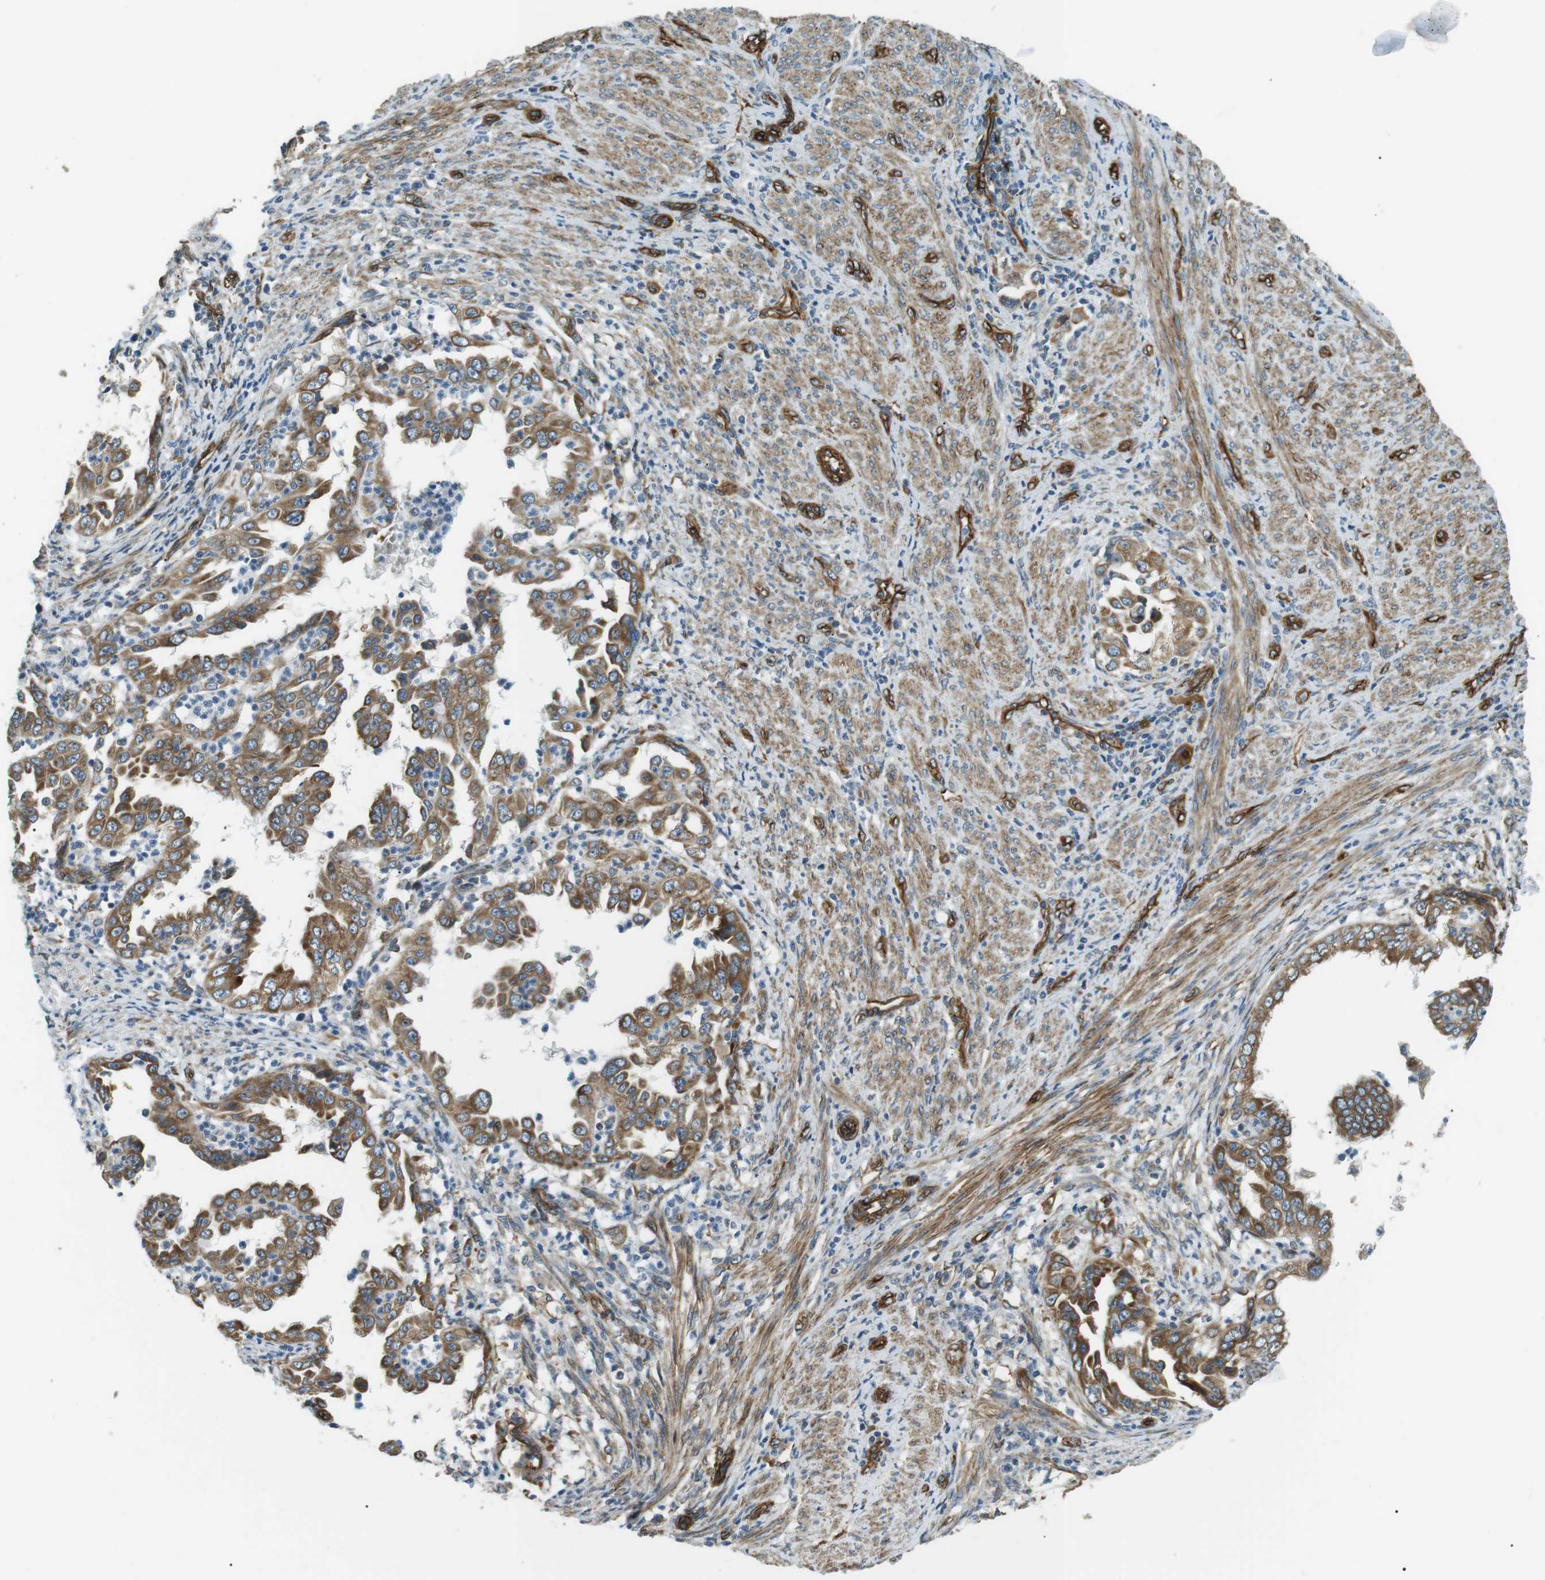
{"staining": {"intensity": "moderate", "quantity": ">75%", "location": "cytoplasmic/membranous"}, "tissue": "endometrial cancer", "cell_type": "Tumor cells", "image_type": "cancer", "snomed": [{"axis": "morphology", "description": "Adenocarcinoma, NOS"}, {"axis": "topography", "description": "Endometrium"}], "caption": "Immunohistochemistry of human adenocarcinoma (endometrial) displays medium levels of moderate cytoplasmic/membranous staining in approximately >75% of tumor cells. (DAB IHC, brown staining for protein, blue staining for nuclei).", "gene": "ODR4", "patient": {"sex": "female", "age": 85}}